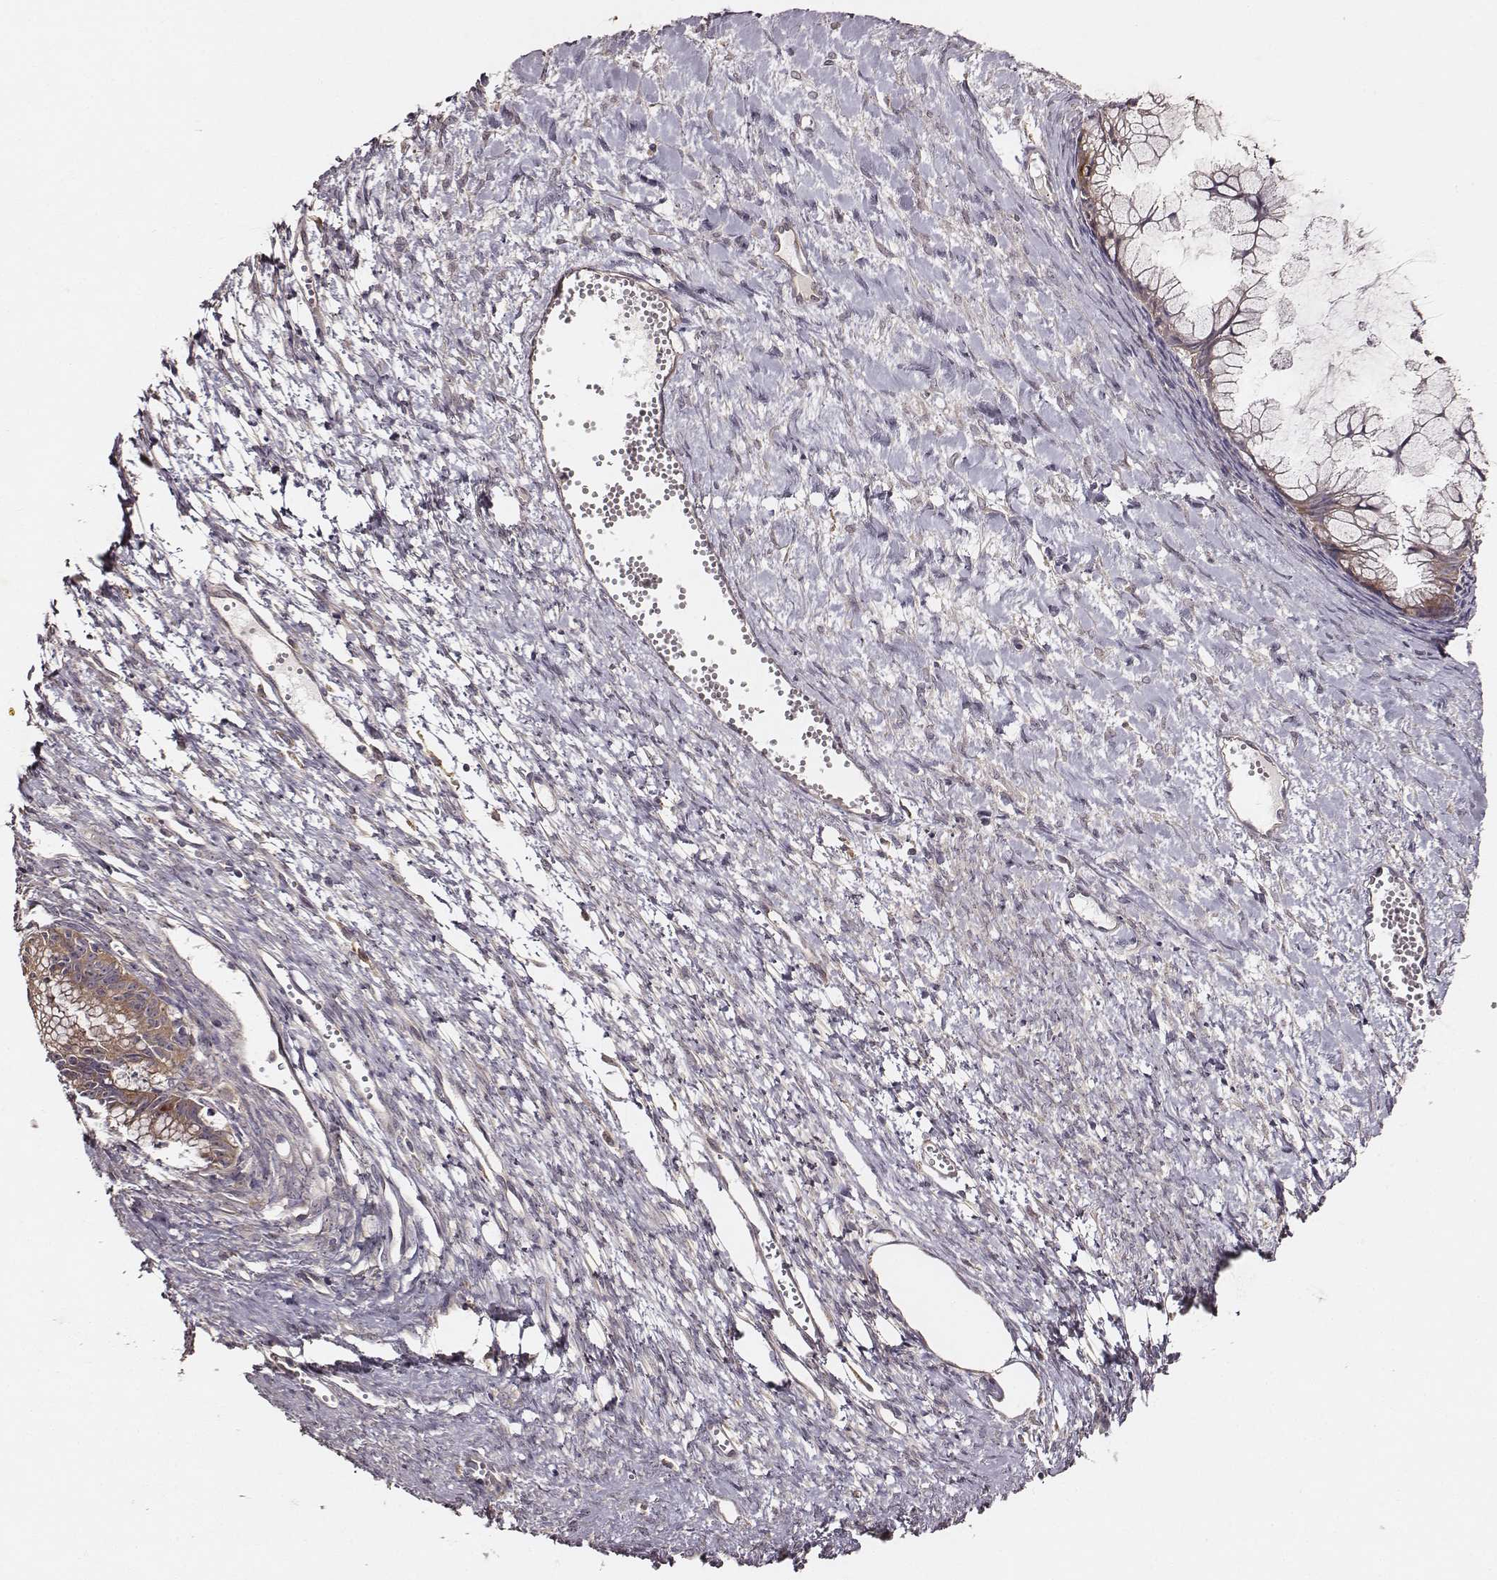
{"staining": {"intensity": "weak", "quantity": ">75%", "location": "cytoplasmic/membranous"}, "tissue": "ovarian cancer", "cell_type": "Tumor cells", "image_type": "cancer", "snomed": [{"axis": "morphology", "description": "Cystadenocarcinoma, mucinous, NOS"}, {"axis": "topography", "description": "Ovary"}], "caption": "A low amount of weak cytoplasmic/membranous staining is present in about >75% of tumor cells in mucinous cystadenocarcinoma (ovarian) tissue.", "gene": "VPS26A", "patient": {"sex": "female", "age": 41}}